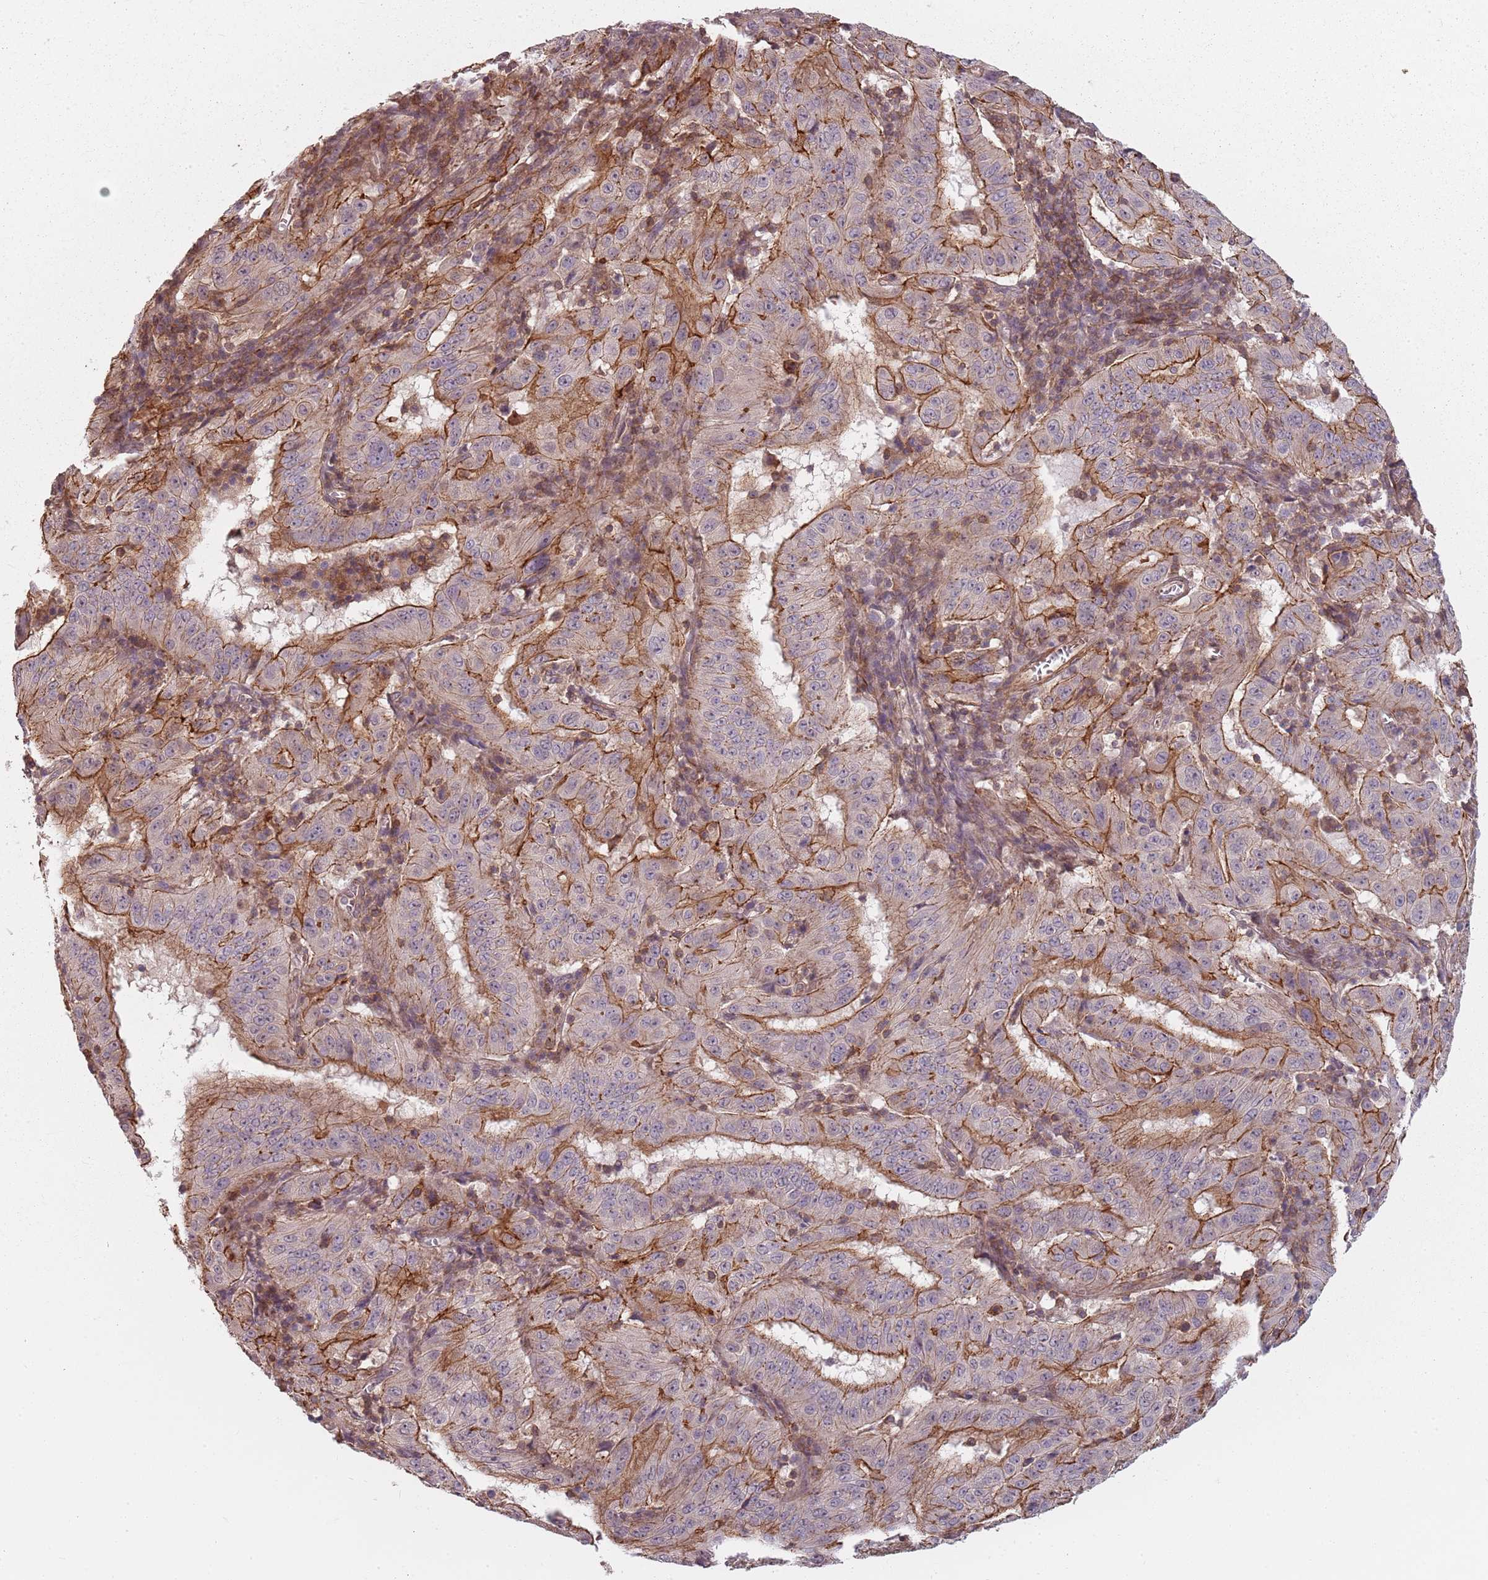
{"staining": {"intensity": "moderate", "quantity": "25%-75%", "location": "cytoplasmic/membranous"}, "tissue": "pancreatic cancer", "cell_type": "Tumor cells", "image_type": "cancer", "snomed": [{"axis": "morphology", "description": "Adenocarcinoma, NOS"}, {"axis": "topography", "description": "Pancreas"}], "caption": "Human pancreatic cancer (adenocarcinoma) stained with a brown dye demonstrates moderate cytoplasmic/membranous positive staining in approximately 25%-75% of tumor cells.", "gene": "PPP1R14C", "patient": {"sex": "male", "age": 63}}